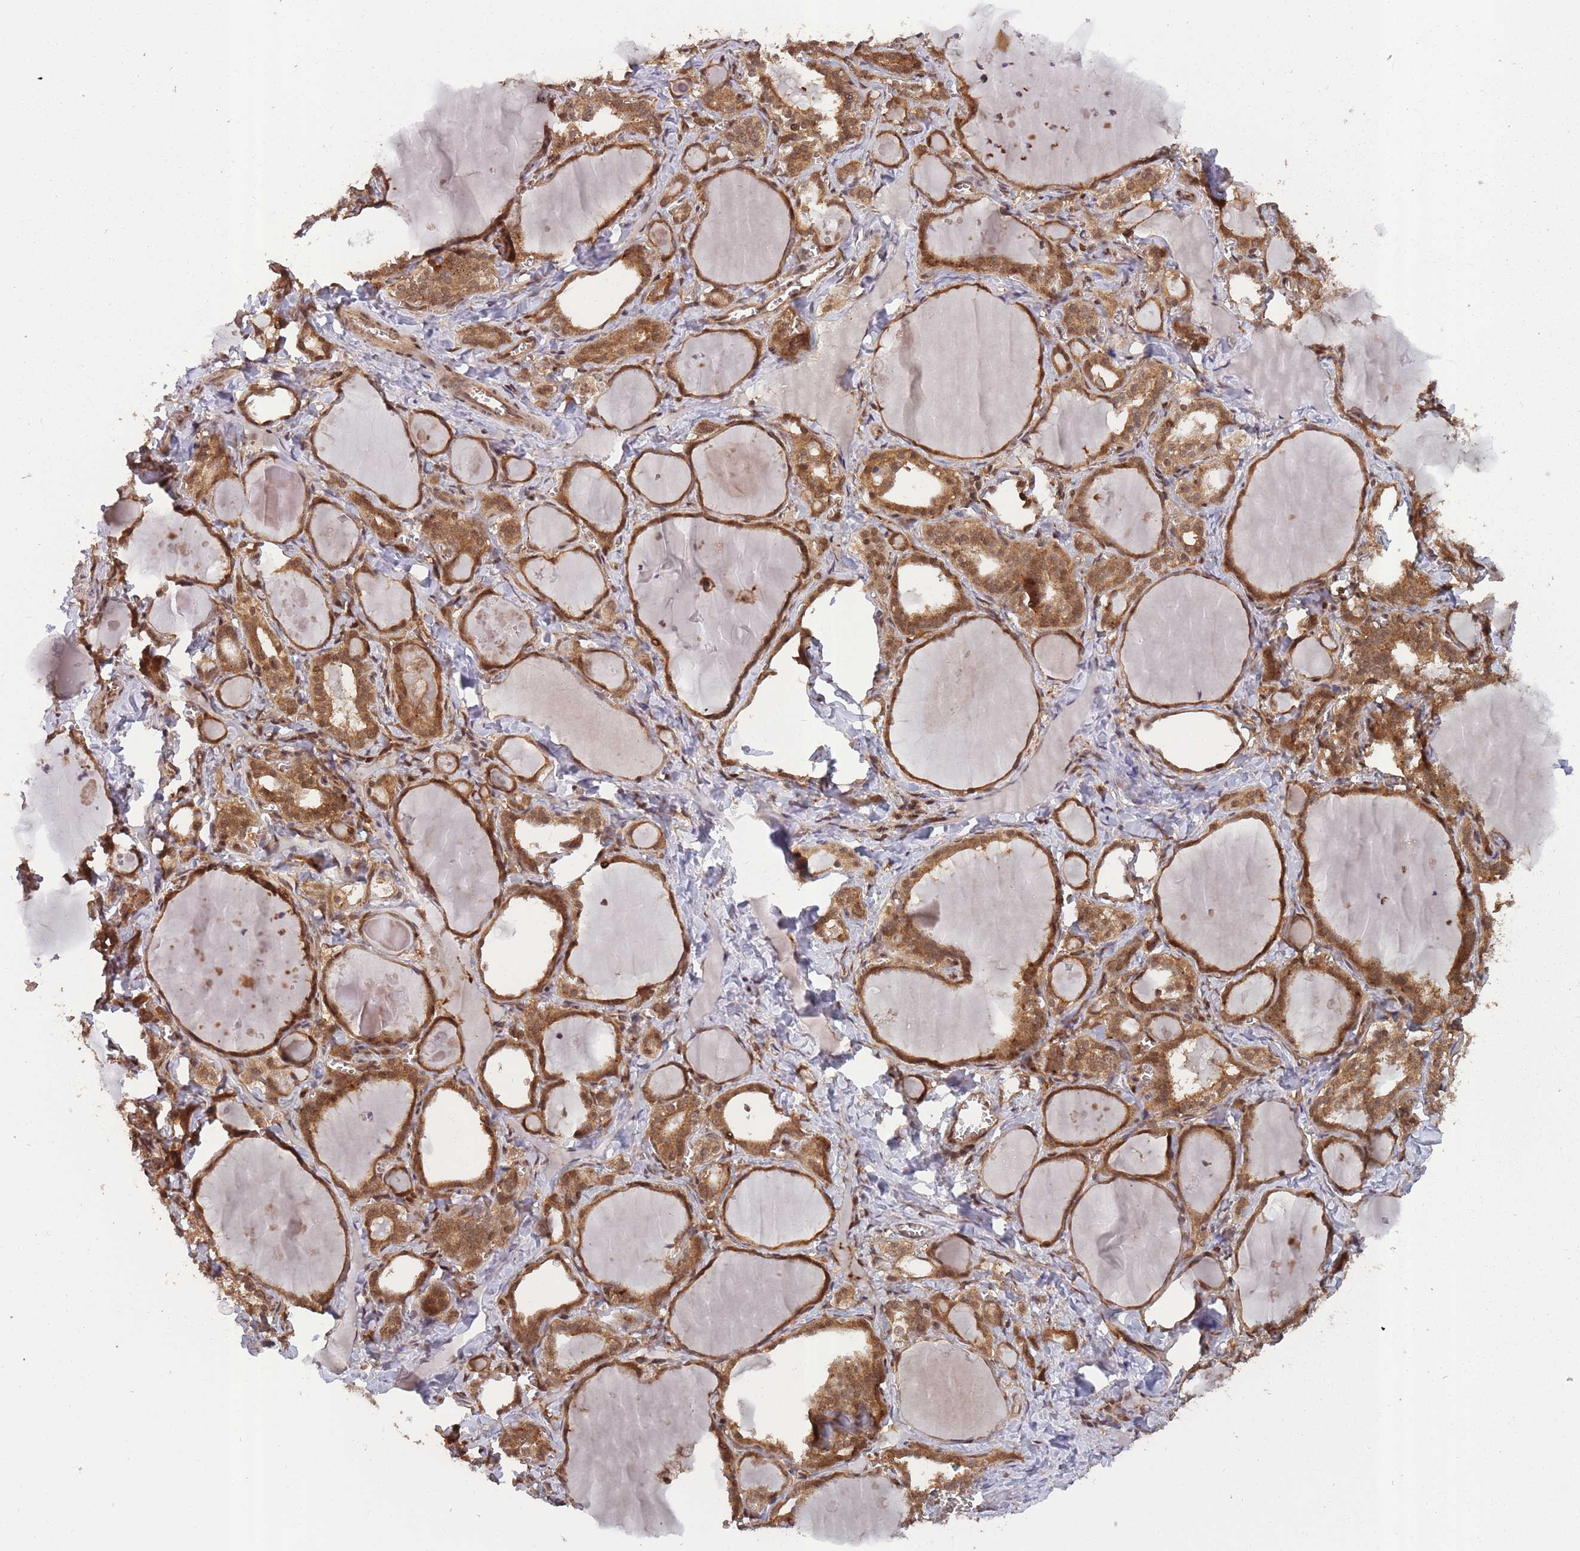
{"staining": {"intensity": "strong", "quantity": ">75%", "location": "cytoplasmic/membranous,nuclear"}, "tissue": "thyroid gland", "cell_type": "Glandular cells", "image_type": "normal", "snomed": [{"axis": "morphology", "description": "Normal tissue, NOS"}, {"axis": "topography", "description": "Thyroid gland"}], "caption": "Brown immunohistochemical staining in benign human thyroid gland displays strong cytoplasmic/membranous,nuclear staining in about >75% of glandular cells.", "gene": "PPP6R3", "patient": {"sex": "female", "age": 42}}